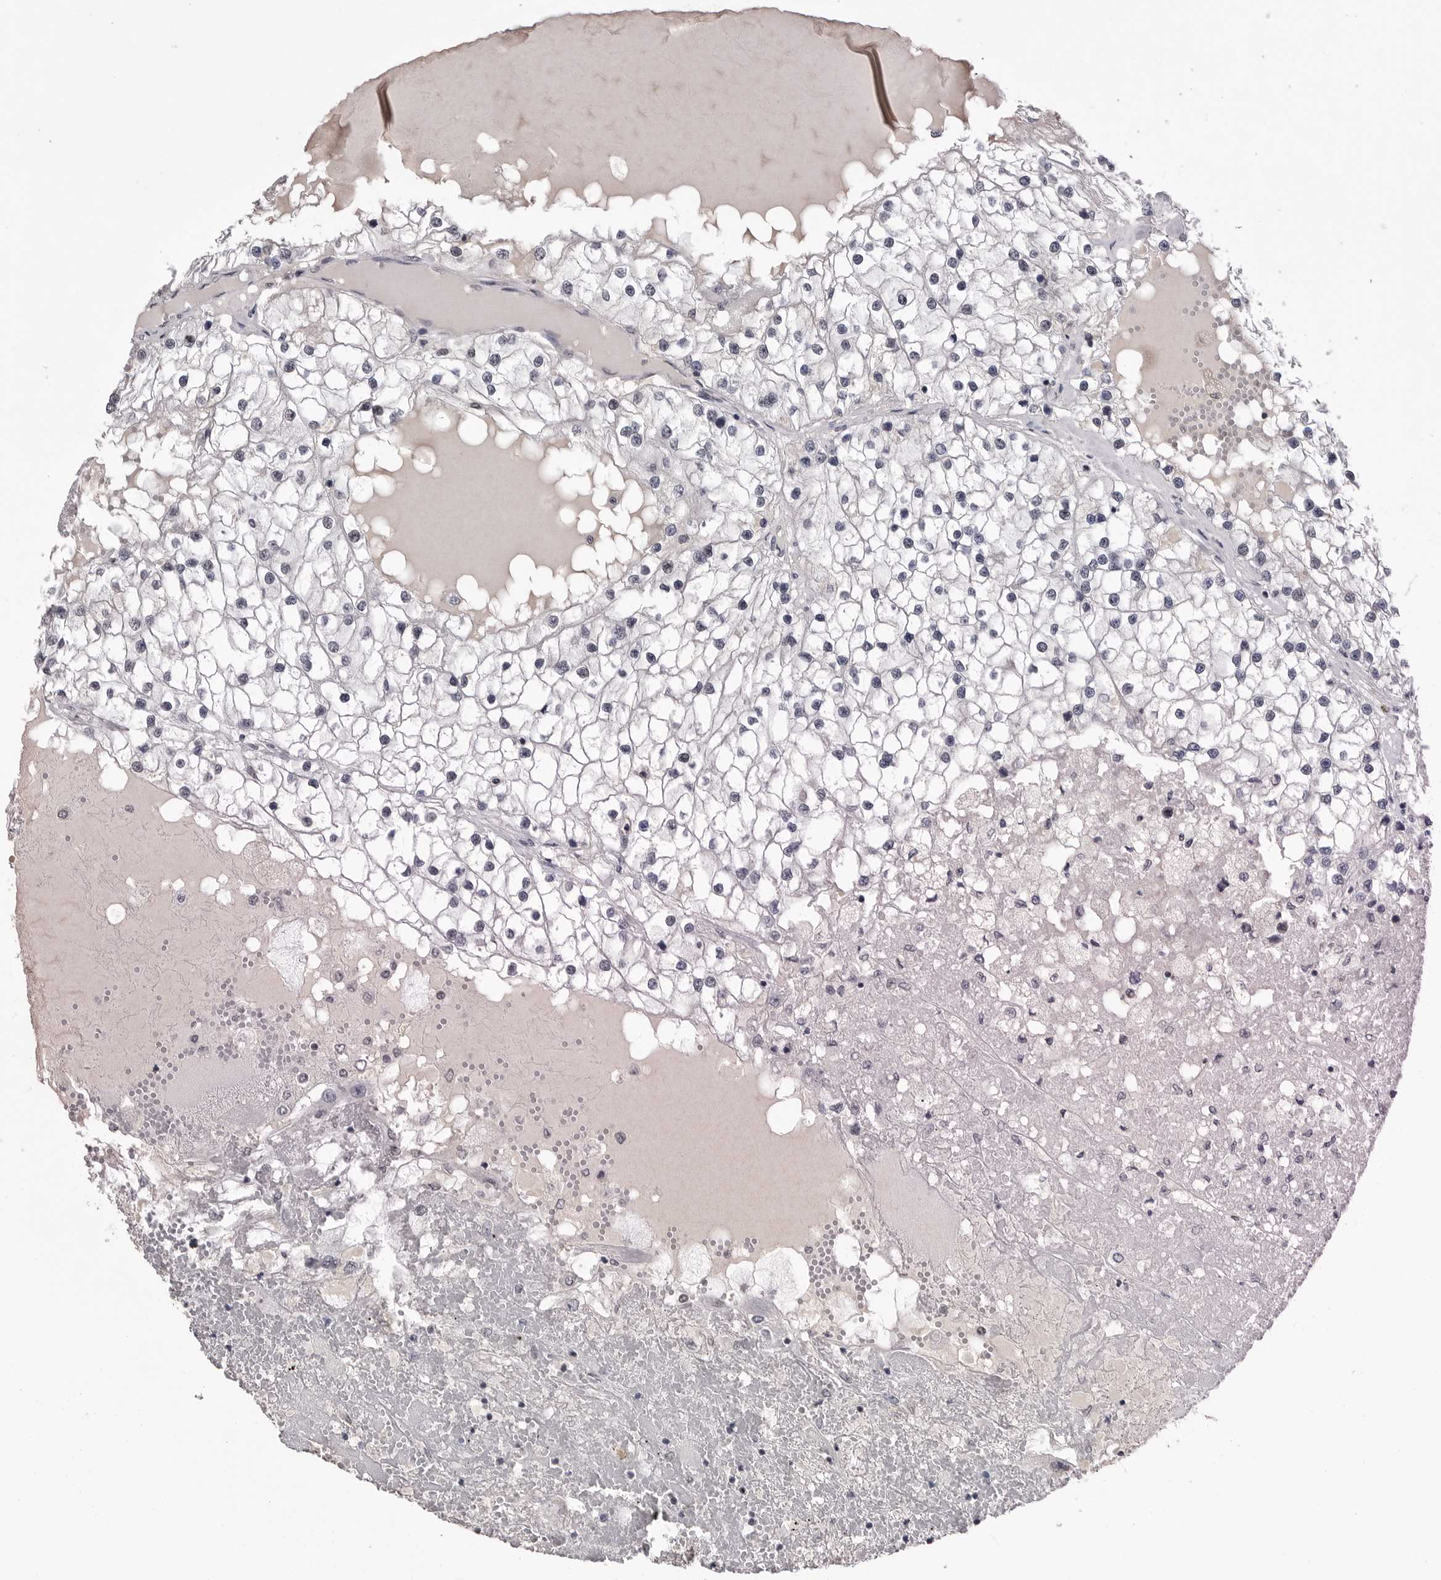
{"staining": {"intensity": "negative", "quantity": "none", "location": "none"}, "tissue": "renal cancer", "cell_type": "Tumor cells", "image_type": "cancer", "snomed": [{"axis": "morphology", "description": "Adenocarcinoma, NOS"}, {"axis": "topography", "description": "Kidney"}], "caption": "Micrograph shows no significant protein staining in tumor cells of renal cancer.", "gene": "DLG2", "patient": {"sex": "male", "age": 68}}